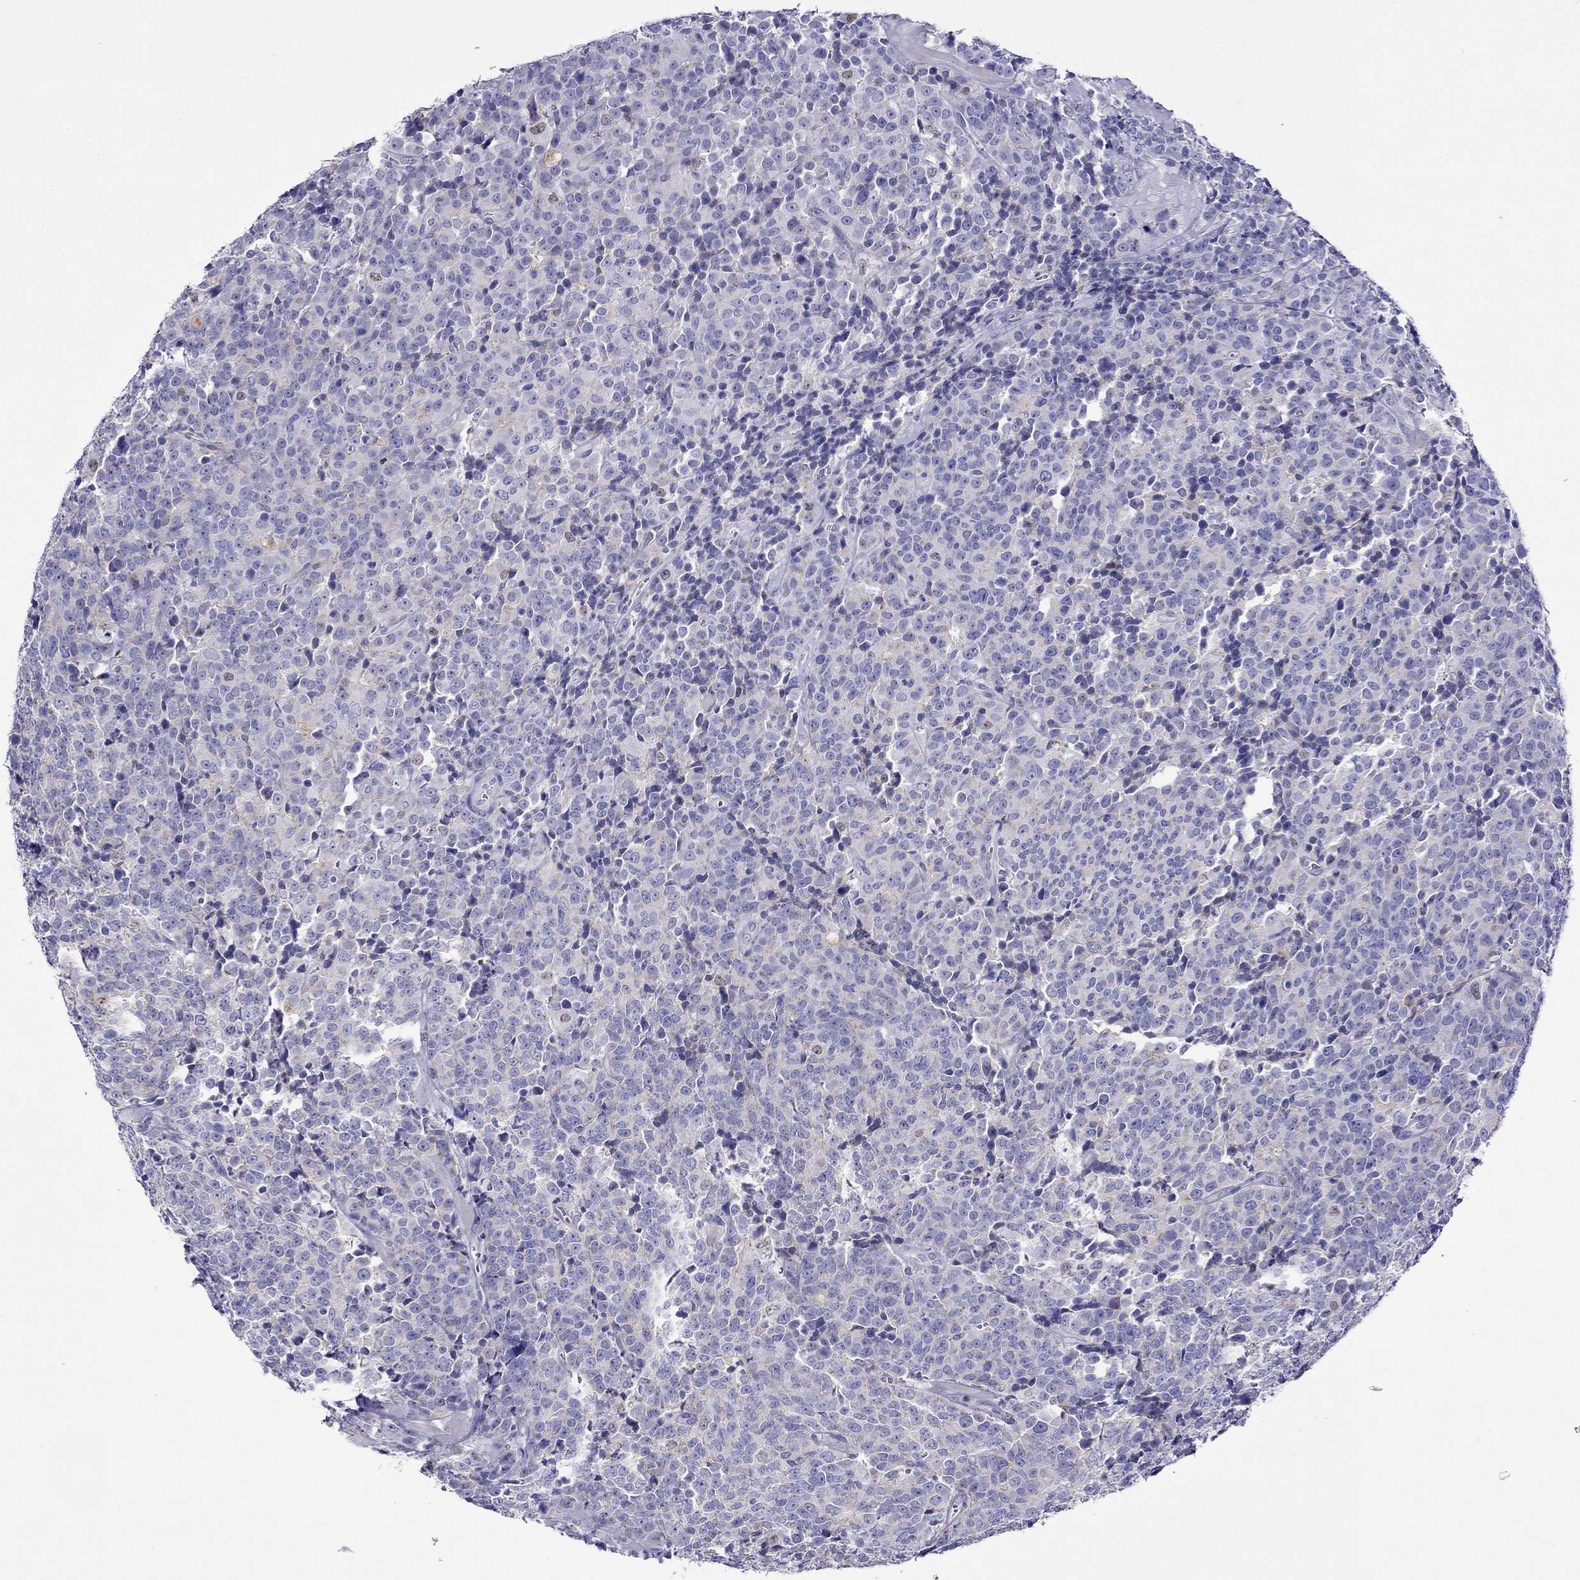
{"staining": {"intensity": "moderate", "quantity": "<25%", "location": "nuclear"}, "tissue": "prostate cancer", "cell_type": "Tumor cells", "image_type": "cancer", "snomed": [{"axis": "morphology", "description": "Adenocarcinoma, NOS"}, {"axis": "topography", "description": "Prostate"}], "caption": "Adenocarcinoma (prostate) stained with immunohistochemistry shows moderate nuclear staining in approximately <25% of tumor cells.", "gene": "MPZ", "patient": {"sex": "male", "age": 67}}